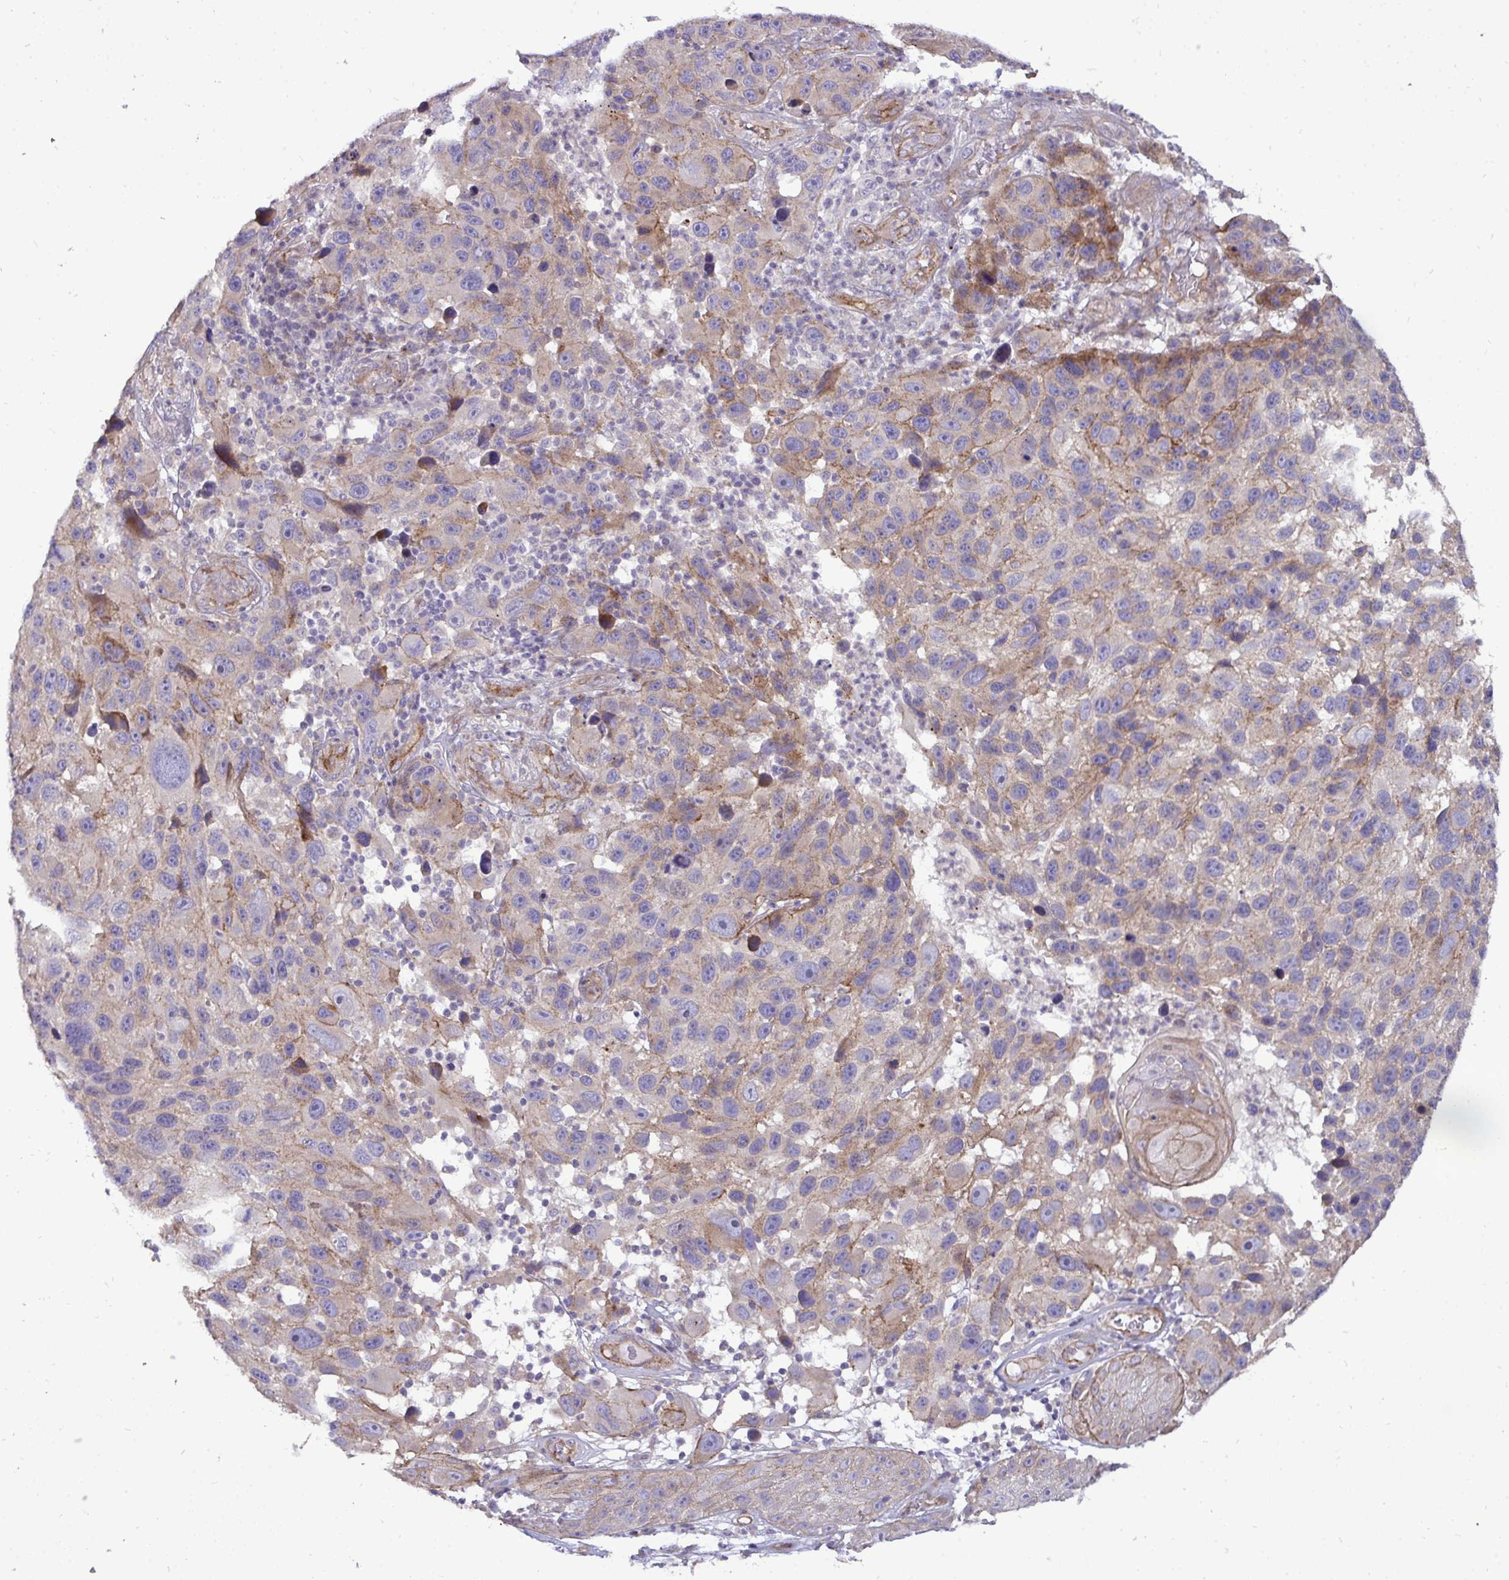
{"staining": {"intensity": "moderate", "quantity": "<25%", "location": "cytoplasmic/membranous"}, "tissue": "melanoma", "cell_type": "Tumor cells", "image_type": "cancer", "snomed": [{"axis": "morphology", "description": "Malignant melanoma, NOS"}, {"axis": "topography", "description": "Skin"}], "caption": "Protein staining of malignant melanoma tissue reveals moderate cytoplasmic/membranous positivity in approximately <25% of tumor cells. The staining was performed using DAB to visualize the protein expression in brown, while the nuclei were stained in blue with hematoxylin (Magnification: 20x).", "gene": "SH2D1B", "patient": {"sex": "male", "age": 53}}